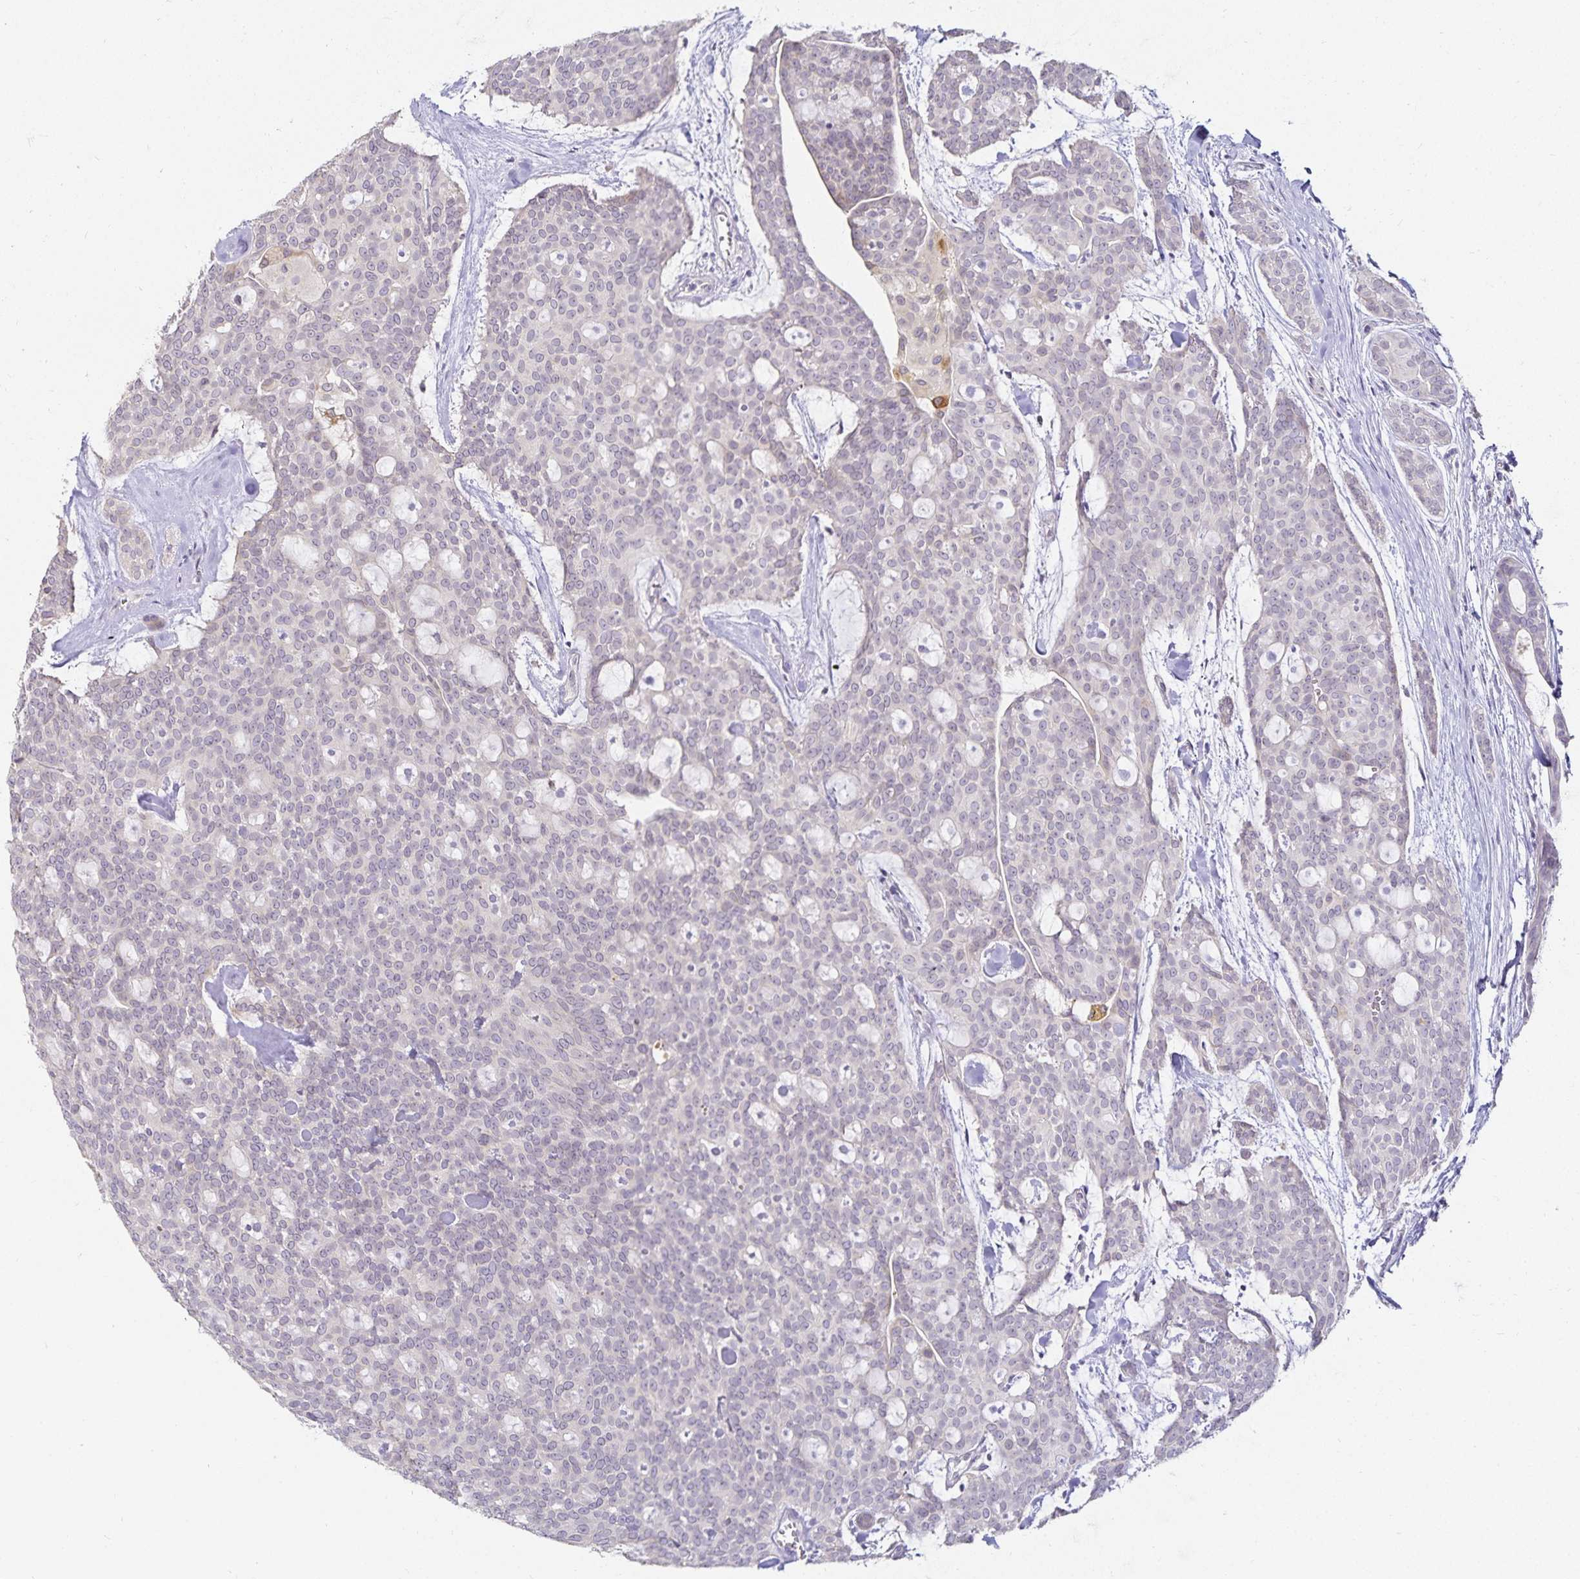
{"staining": {"intensity": "negative", "quantity": "none", "location": "none"}, "tissue": "head and neck cancer", "cell_type": "Tumor cells", "image_type": "cancer", "snomed": [{"axis": "morphology", "description": "Adenocarcinoma, NOS"}, {"axis": "topography", "description": "Head-Neck"}], "caption": "Photomicrograph shows no protein positivity in tumor cells of head and neck cancer tissue.", "gene": "GP2", "patient": {"sex": "male", "age": 66}}